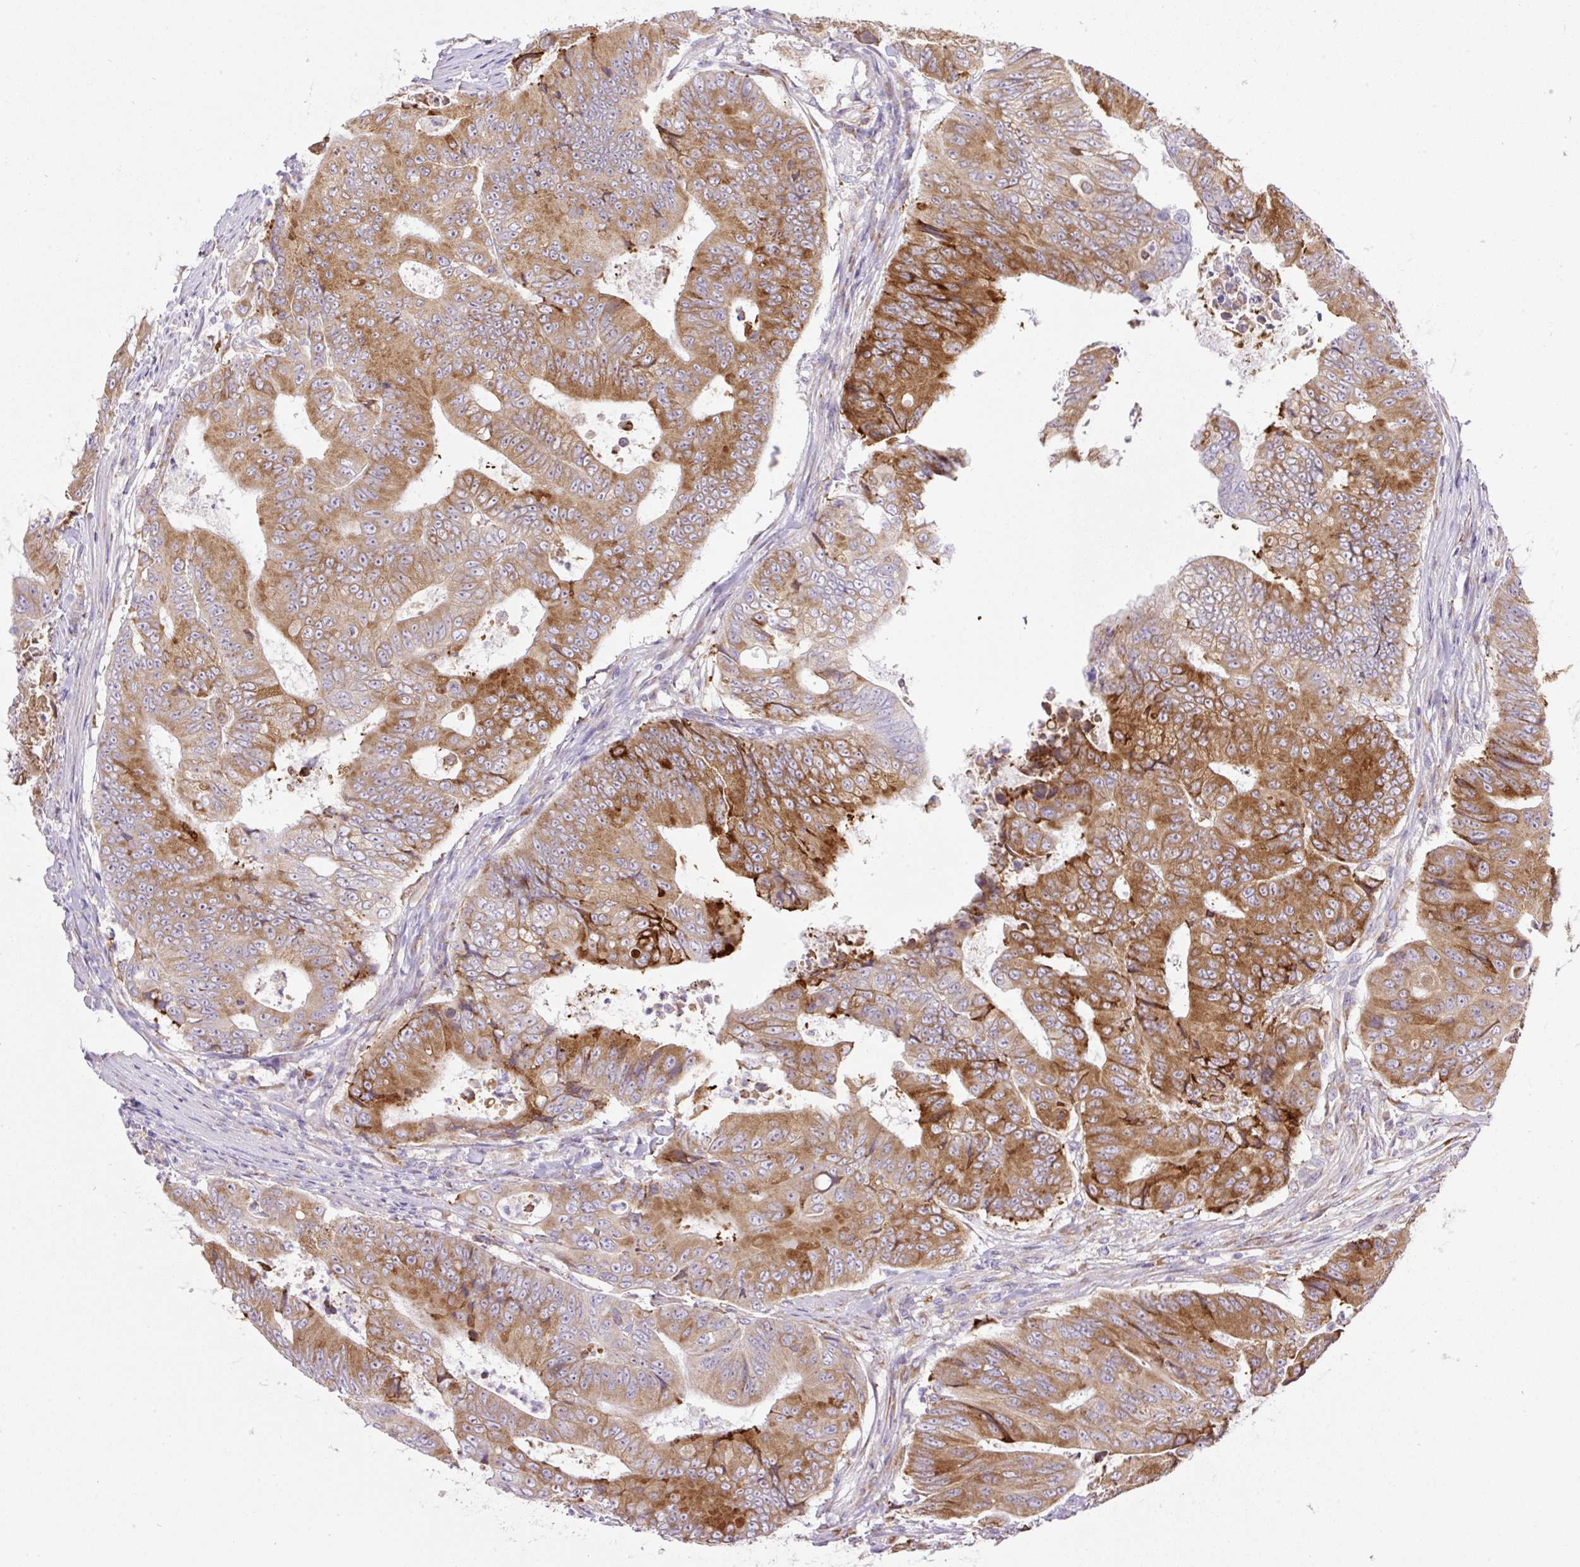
{"staining": {"intensity": "strong", "quantity": ">75%", "location": "cytoplasmic/membranous"}, "tissue": "colorectal cancer", "cell_type": "Tumor cells", "image_type": "cancer", "snomed": [{"axis": "morphology", "description": "Adenocarcinoma, NOS"}, {"axis": "topography", "description": "Colon"}], "caption": "This histopathology image demonstrates immunohistochemistry staining of adenocarcinoma (colorectal), with high strong cytoplasmic/membranous expression in about >75% of tumor cells.", "gene": "POFUT1", "patient": {"sex": "female", "age": 48}}